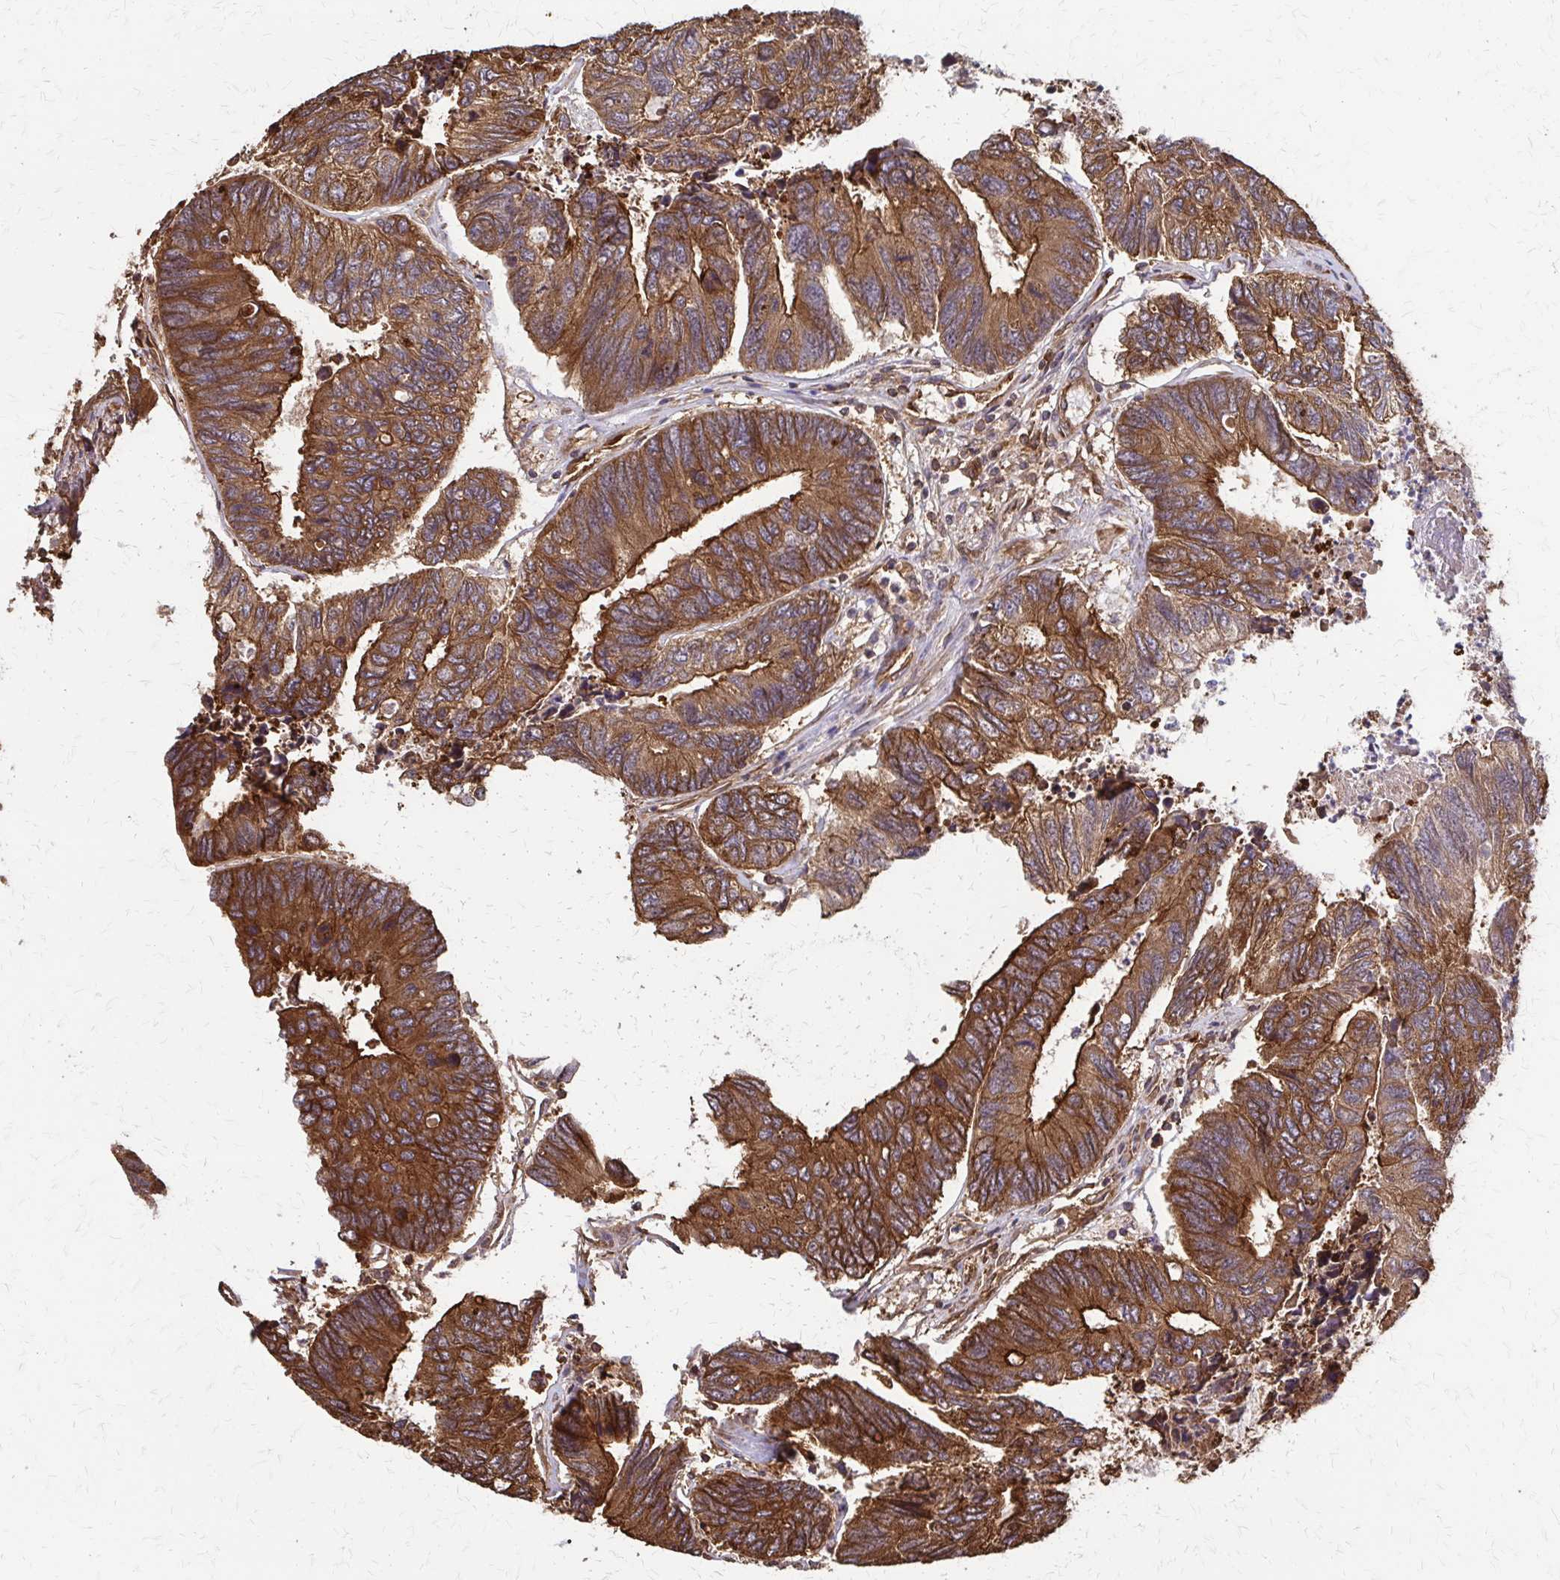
{"staining": {"intensity": "strong", "quantity": ">75%", "location": "cytoplasmic/membranous"}, "tissue": "colorectal cancer", "cell_type": "Tumor cells", "image_type": "cancer", "snomed": [{"axis": "morphology", "description": "Adenocarcinoma, NOS"}, {"axis": "topography", "description": "Colon"}], "caption": "IHC micrograph of neoplastic tissue: colorectal cancer stained using immunohistochemistry (IHC) displays high levels of strong protein expression localized specifically in the cytoplasmic/membranous of tumor cells, appearing as a cytoplasmic/membranous brown color.", "gene": "EEF2", "patient": {"sex": "female", "age": 67}}